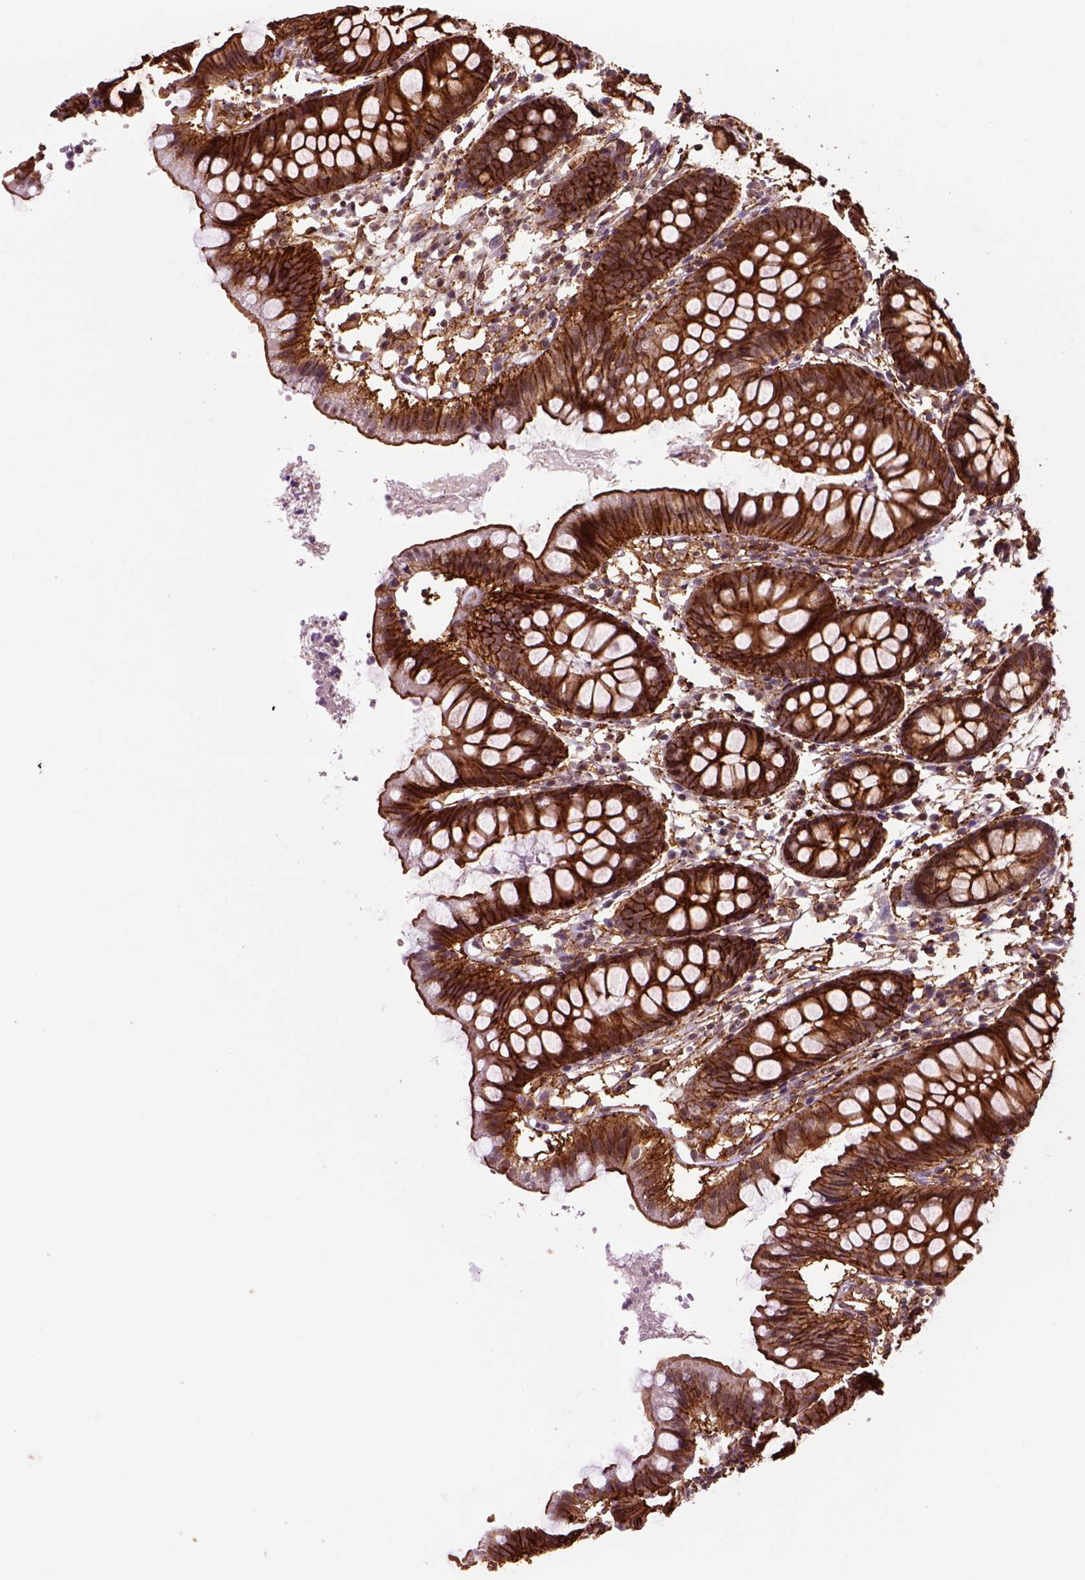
{"staining": {"intensity": "negative", "quantity": "none", "location": "none"}, "tissue": "colon", "cell_type": "Endothelial cells", "image_type": "normal", "snomed": [{"axis": "morphology", "description": "Normal tissue, NOS"}, {"axis": "topography", "description": "Colon"}], "caption": "DAB immunohistochemical staining of normal colon exhibits no significant staining in endothelial cells. Nuclei are stained in blue.", "gene": "MARCKS", "patient": {"sex": "female", "age": 84}}